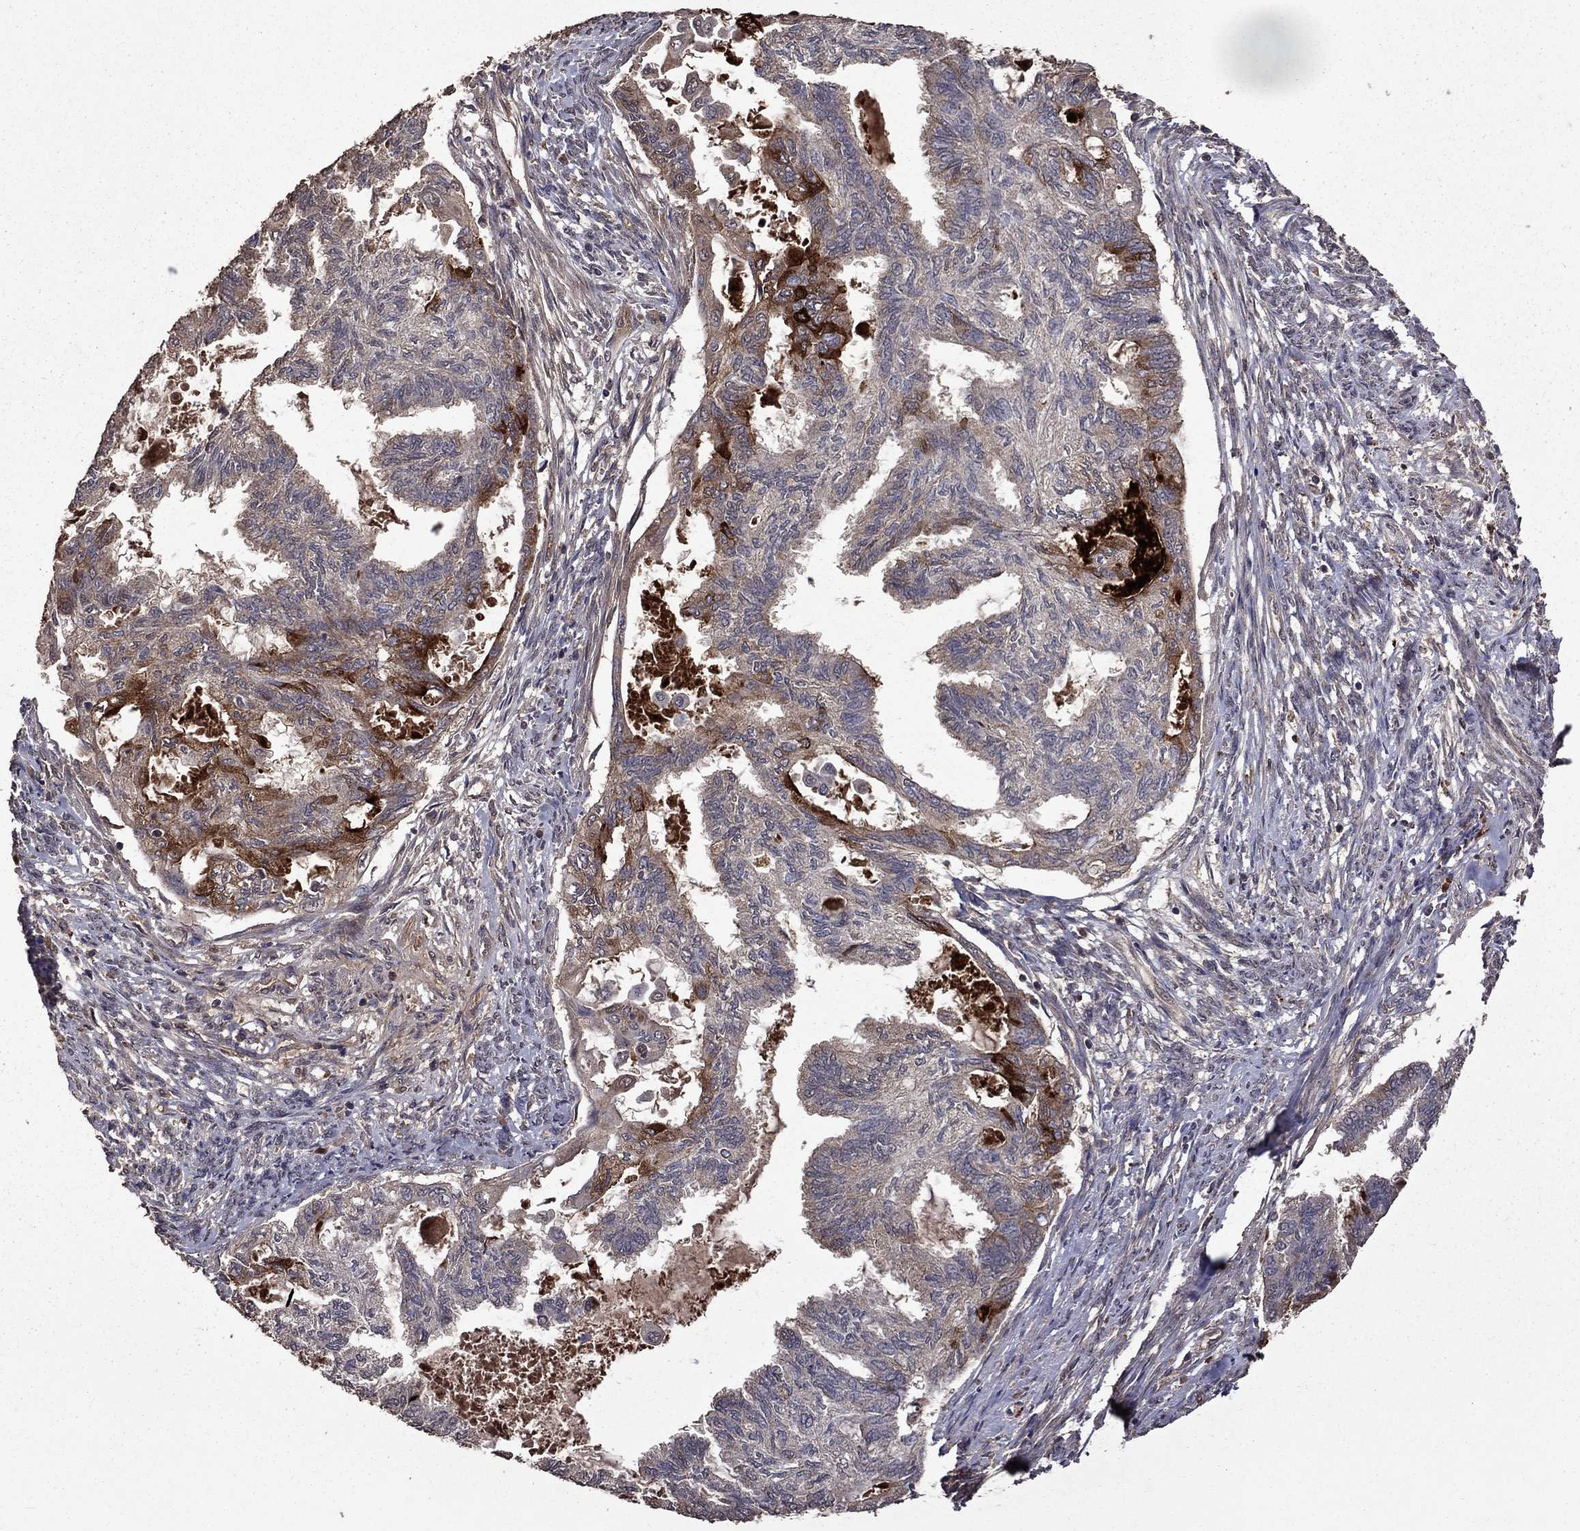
{"staining": {"intensity": "strong", "quantity": "<25%", "location": "cytoplasmic/membranous"}, "tissue": "endometrial cancer", "cell_type": "Tumor cells", "image_type": "cancer", "snomed": [{"axis": "morphology", "description": "Adenocarcinoma, NOS"}, {"axis": "topography", "description": "Endometrium"}], "caption": "Endometrial adenocarcinoma was stained to show a protein in brown. There is medium levels of strong cytoplasmic/membranous staining in approximately <25% of tumor cells.", "gene": "SERPINA5", "patient": {"sex": "female", "age": 86}}